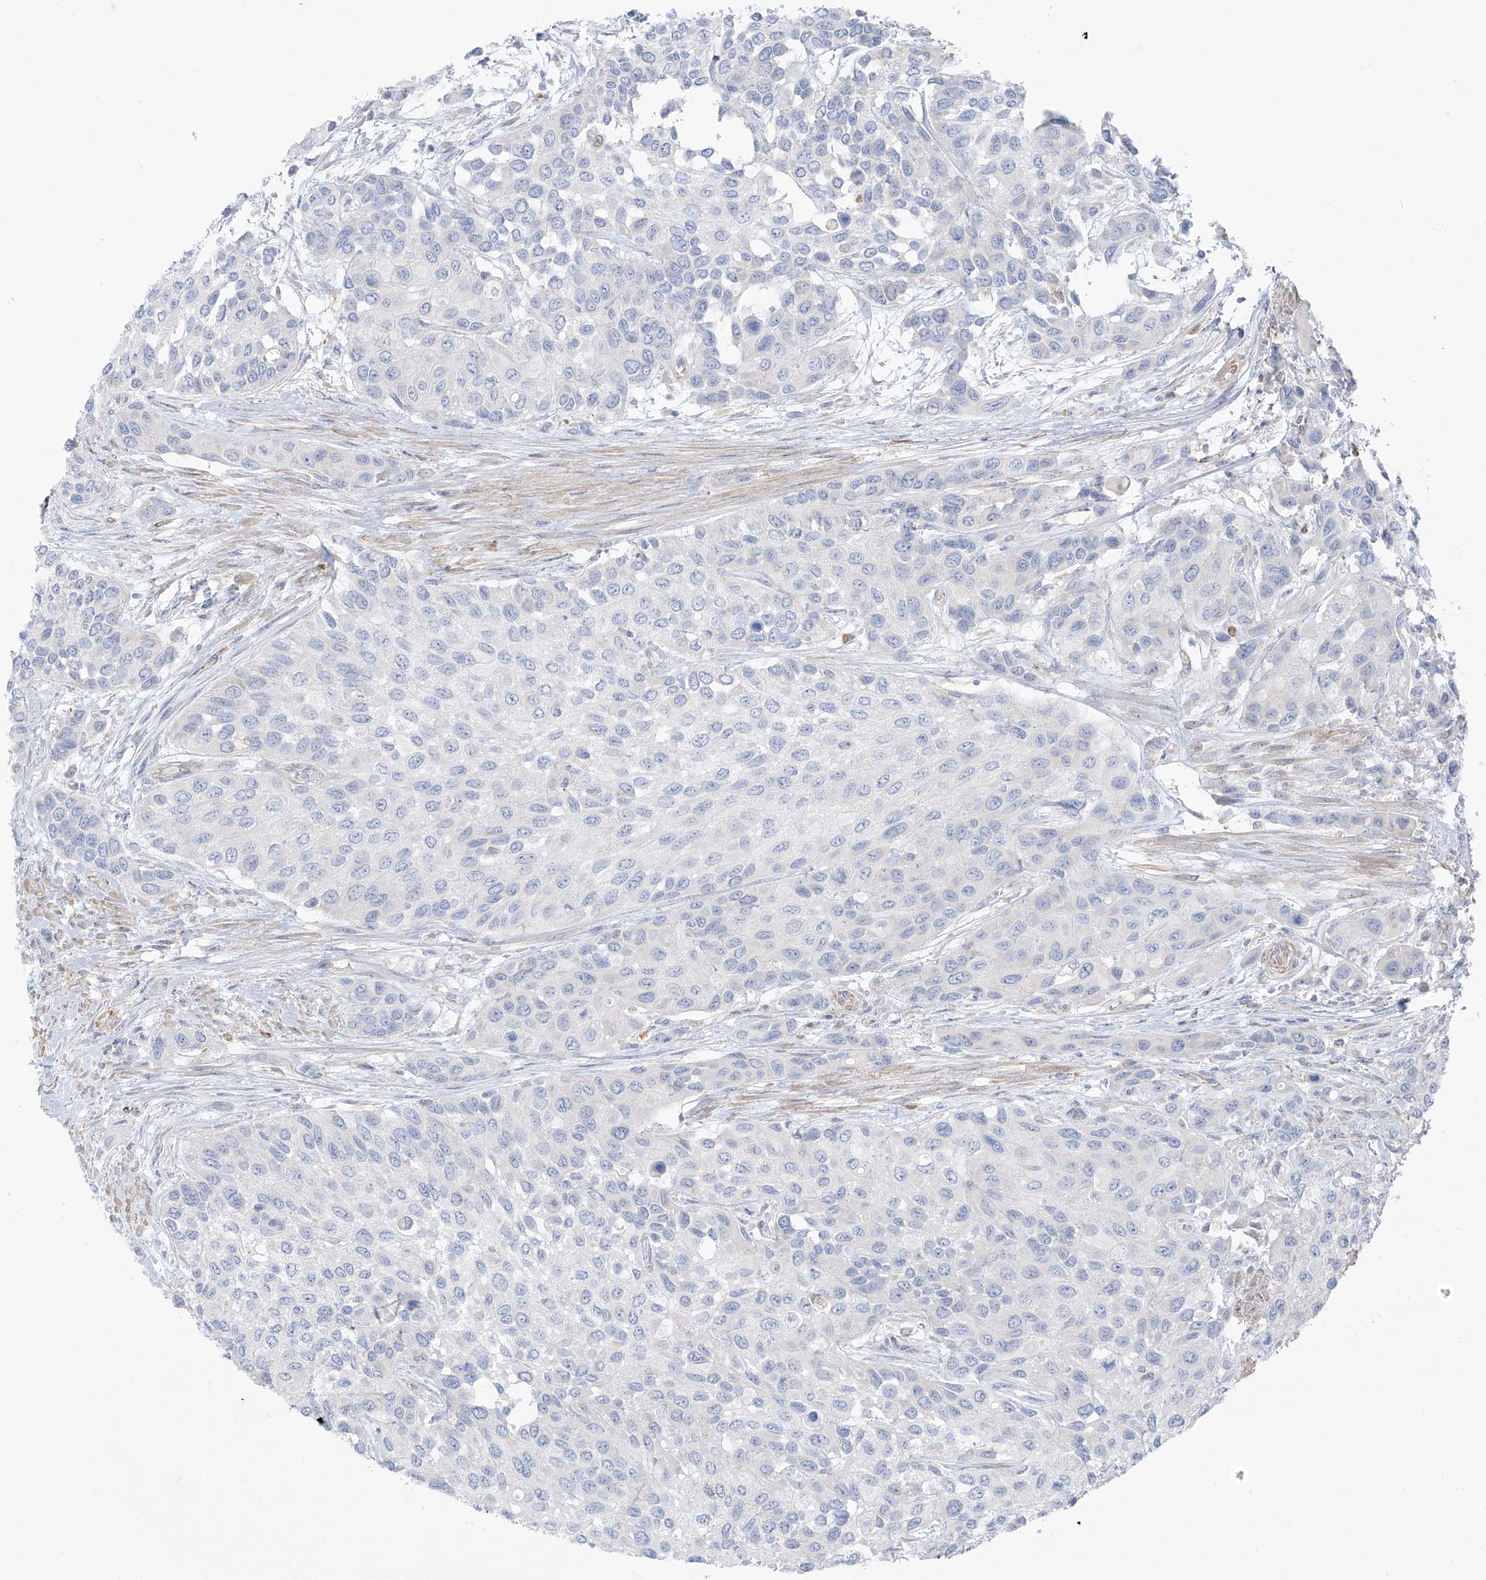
{"staining": {"intensity": "negative", "quantity": "none", "location": "none"}, "tissue": "urothelial cancer", "cell_type": "Tumor cells", "image_type": "cancer", "snomed": [{"axis": "morphology", "description": "Normal tissue, NOS"}, {"axis": "morphology", "description": "Urothelial carcinoma, High grade"}, {"axis": "topography", "description": "Vascular tissue"}, {"axis": "topography", "description": "Urinary bladder"}], "caption": "Immunohistochemical staining of high-grade urothelial carcinoma reveals no significant positivity in tumor cells. (DAB IHC, high magnification).", "gene": "TAL2", "patient": {"sex": "female", "age": 56}}